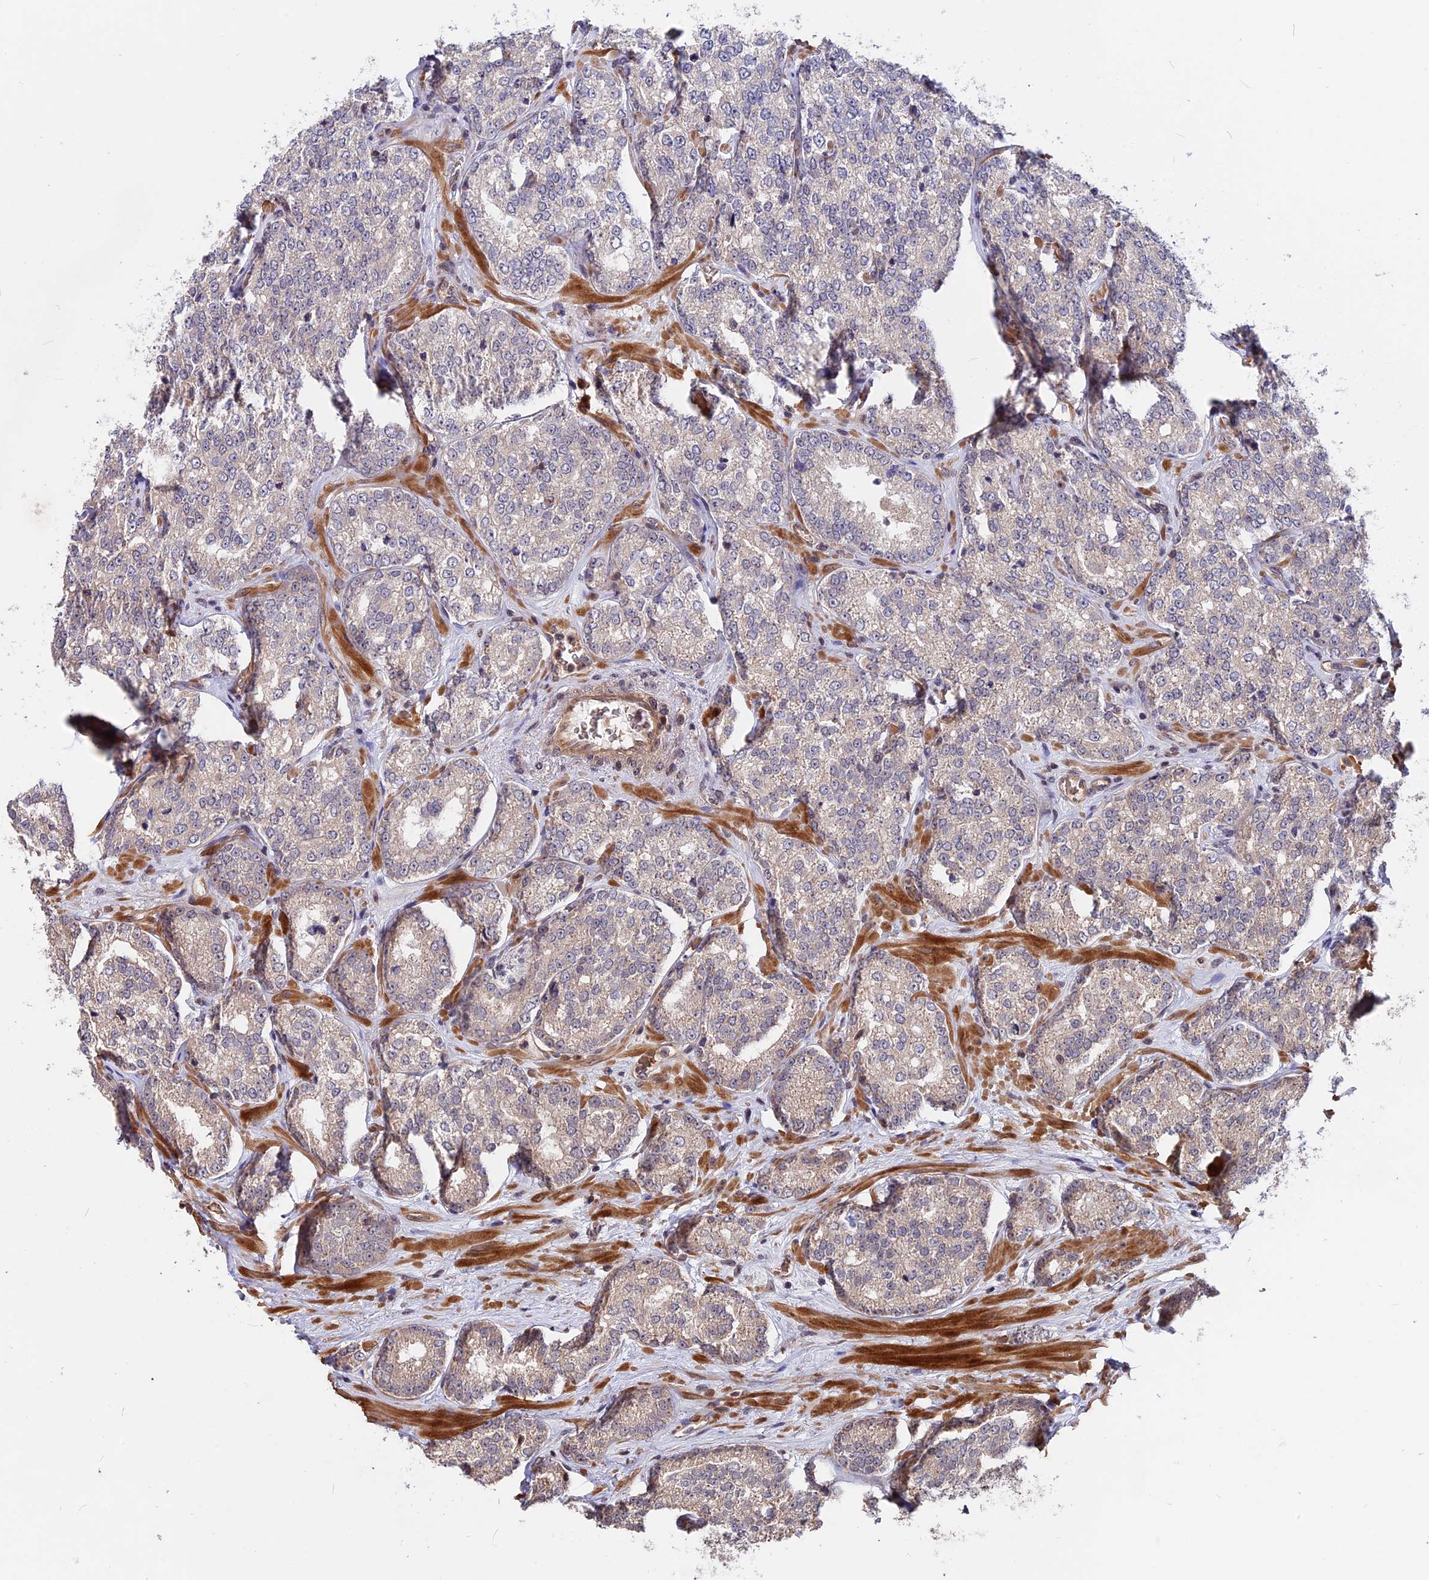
{"staining": {"intensity": "weak", "quantity": "<25%", "location": "cytoplasmic/membranous"}, "tissue": "prostate cancer", "cell_type": "Tumor cells", "image_type": "cancer", "snomed": [{"axis": "morphology", "description": "Normal tissue, NOS"}, {"axis": "morphology", "description": "Adenocarcinoma, High grade"}, {"axis": "topography", "description": "Prostate"}], "caption": "The image shows no significant staining in tumor cells of high-grade adenocarcinoma (prostate).", "gene": "ZC3H10", "patient": {"sex": "male", "age": 83}}